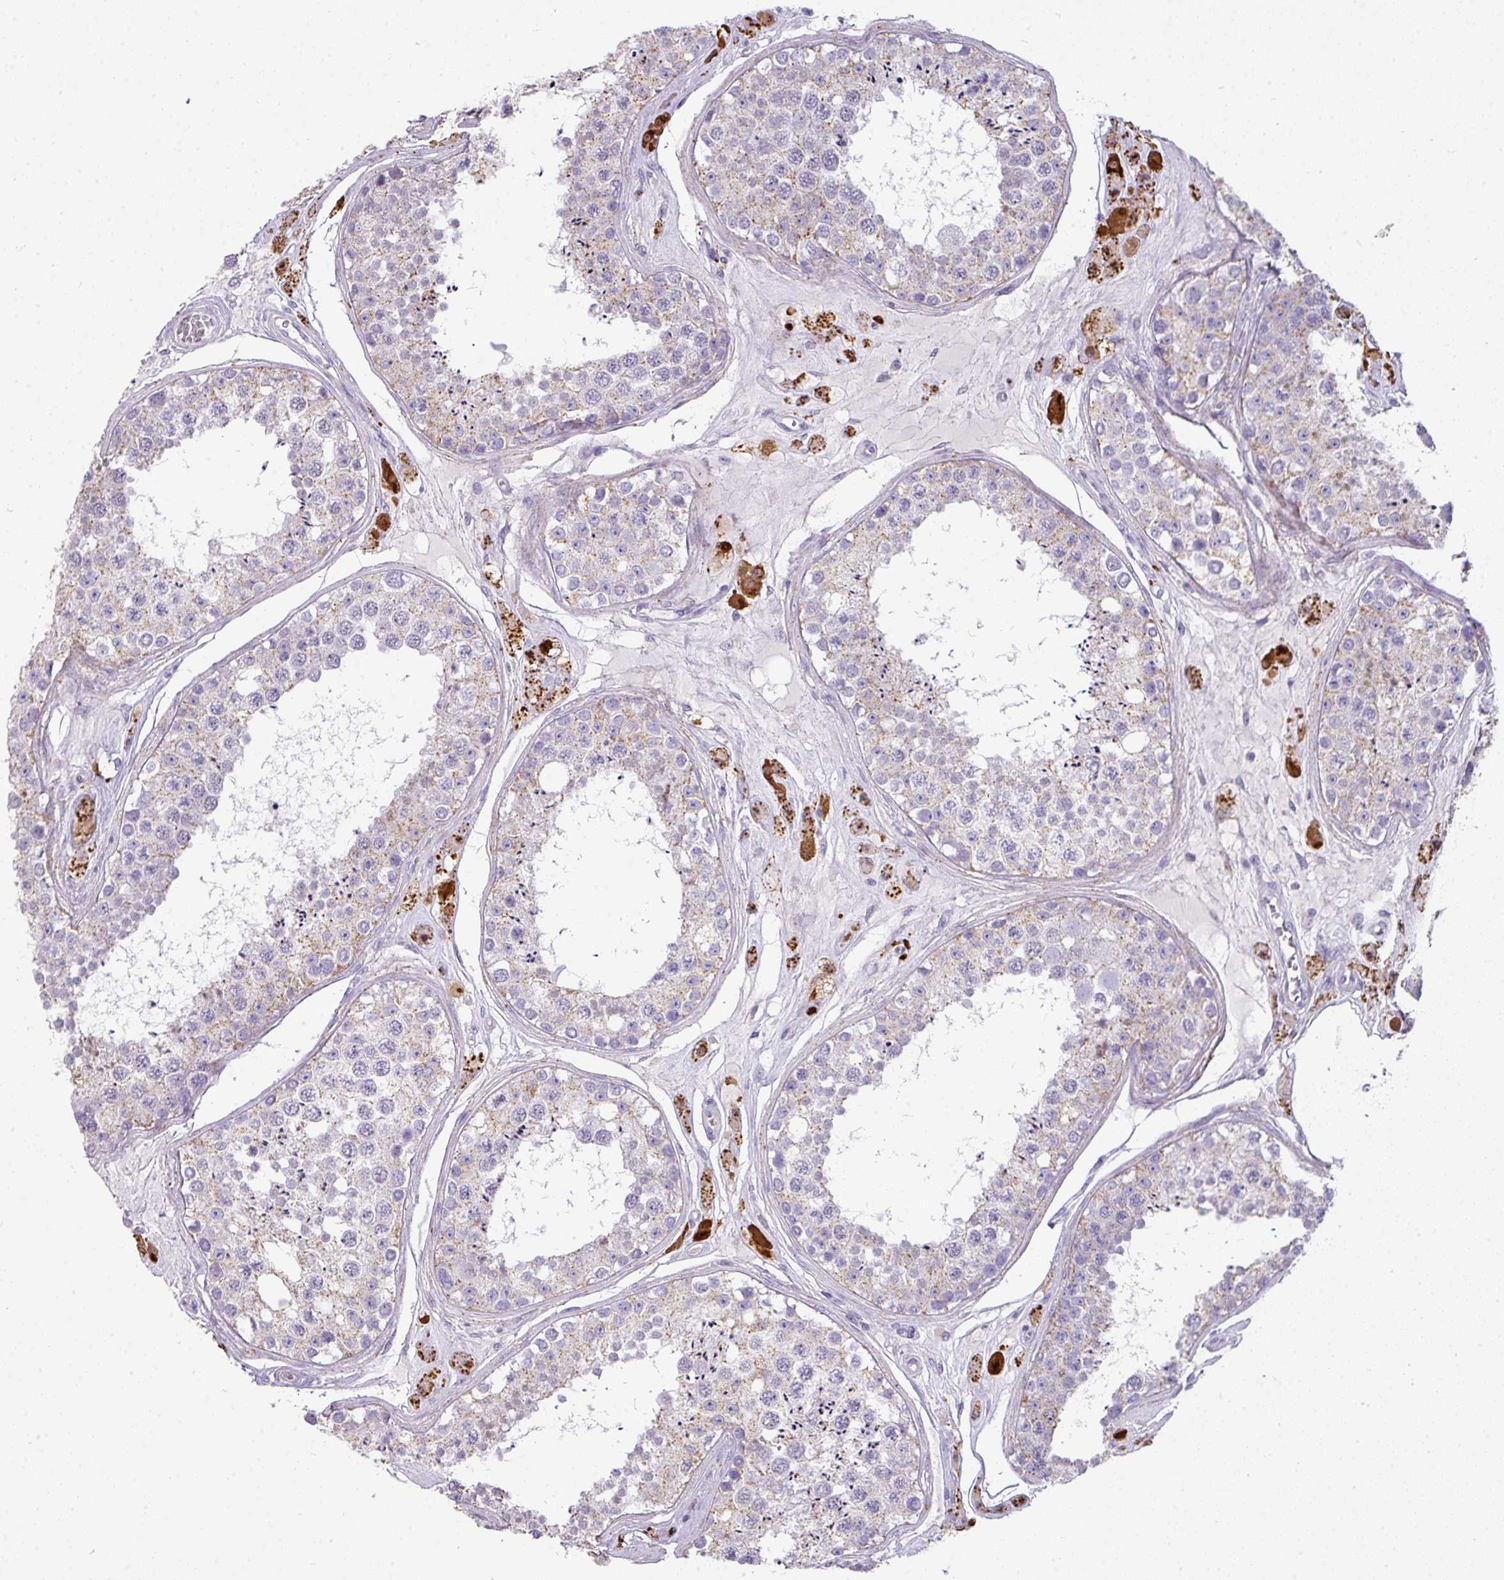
{"staining": {"intensity": "weak", "quantity": "<25%", "location": "cytoplasmic/membranous,nuclear"}, "tissue": "testis", "cell_type": "Cells in seminiferous ducts", "image_type": "normal", "snomed": [{"axis": "morphology", "description": "Normal tissue, NOS"}, {"axis": "topography", "description": "Testis"}], "caption": "Immunohistochemistry photomicrograph of benign testis: human testis stained with DAB shows no significant protein expression in cells in seminiferous ducts.", "gene": "GLI4", "patient": {"sex": "male", "age": 25}}